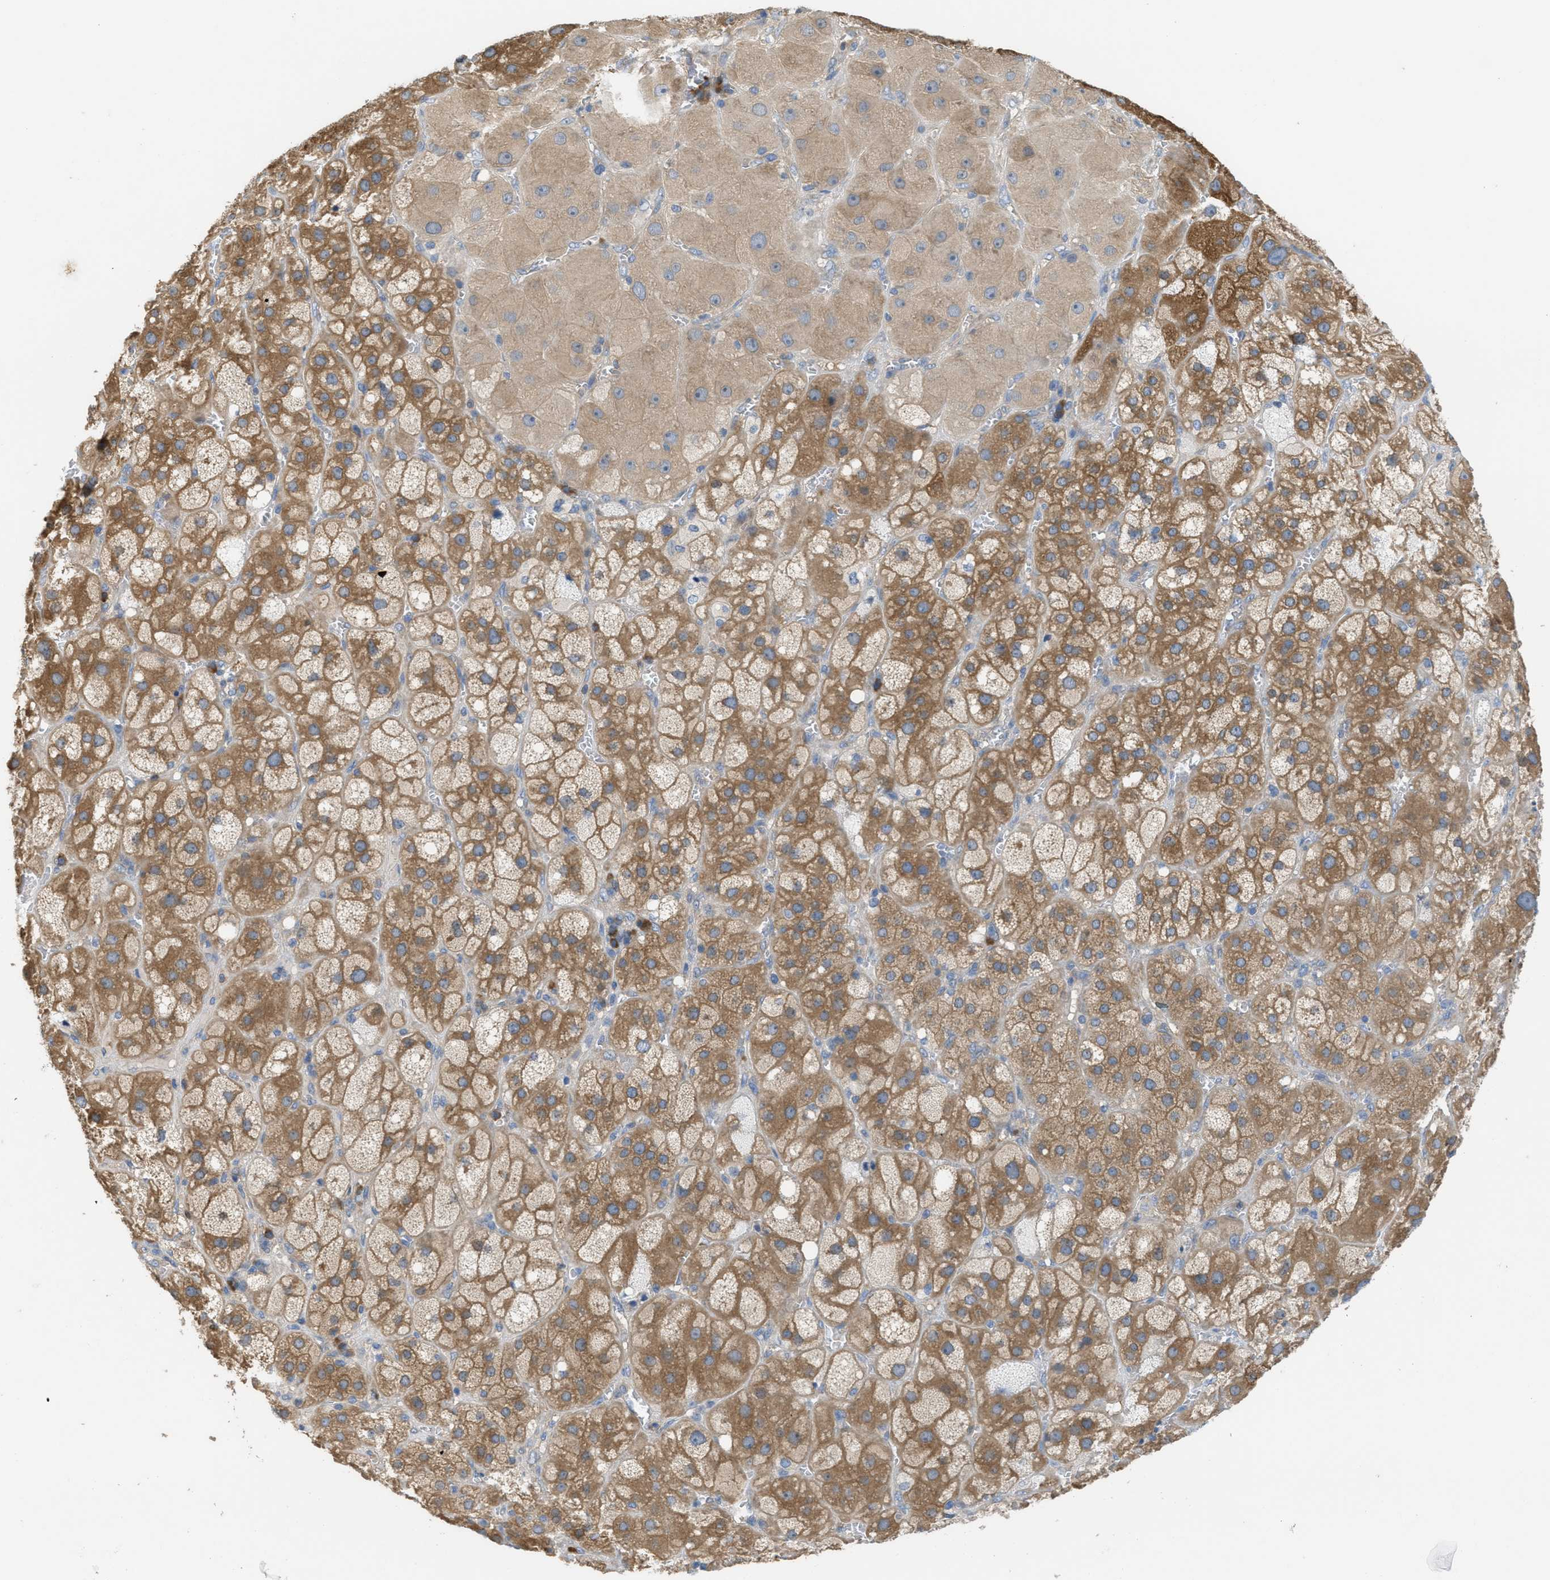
{"staining": {"intensity": "moderate", "quantity": ">75%", "location": "cytoplasmic/membranous"}, "tissue": "adrenal gland", "cell_type": "Glandular cells", "image_type": "normal", "snomed": [{"axis": "morphology", "description": "Normal tissue, NOS"}, {"axis": "topography", "description": "Adrenal gland"}], "caption": "An immunohistochemistry (IHC) micrograph of benign tissue is shown. Protein staining in brown labels moderate cytoplasmic/membranous positivity in adrenal gland within glandular cells.", "gene": "UBA5", "patient": {"sex": "female", "age": 47}}